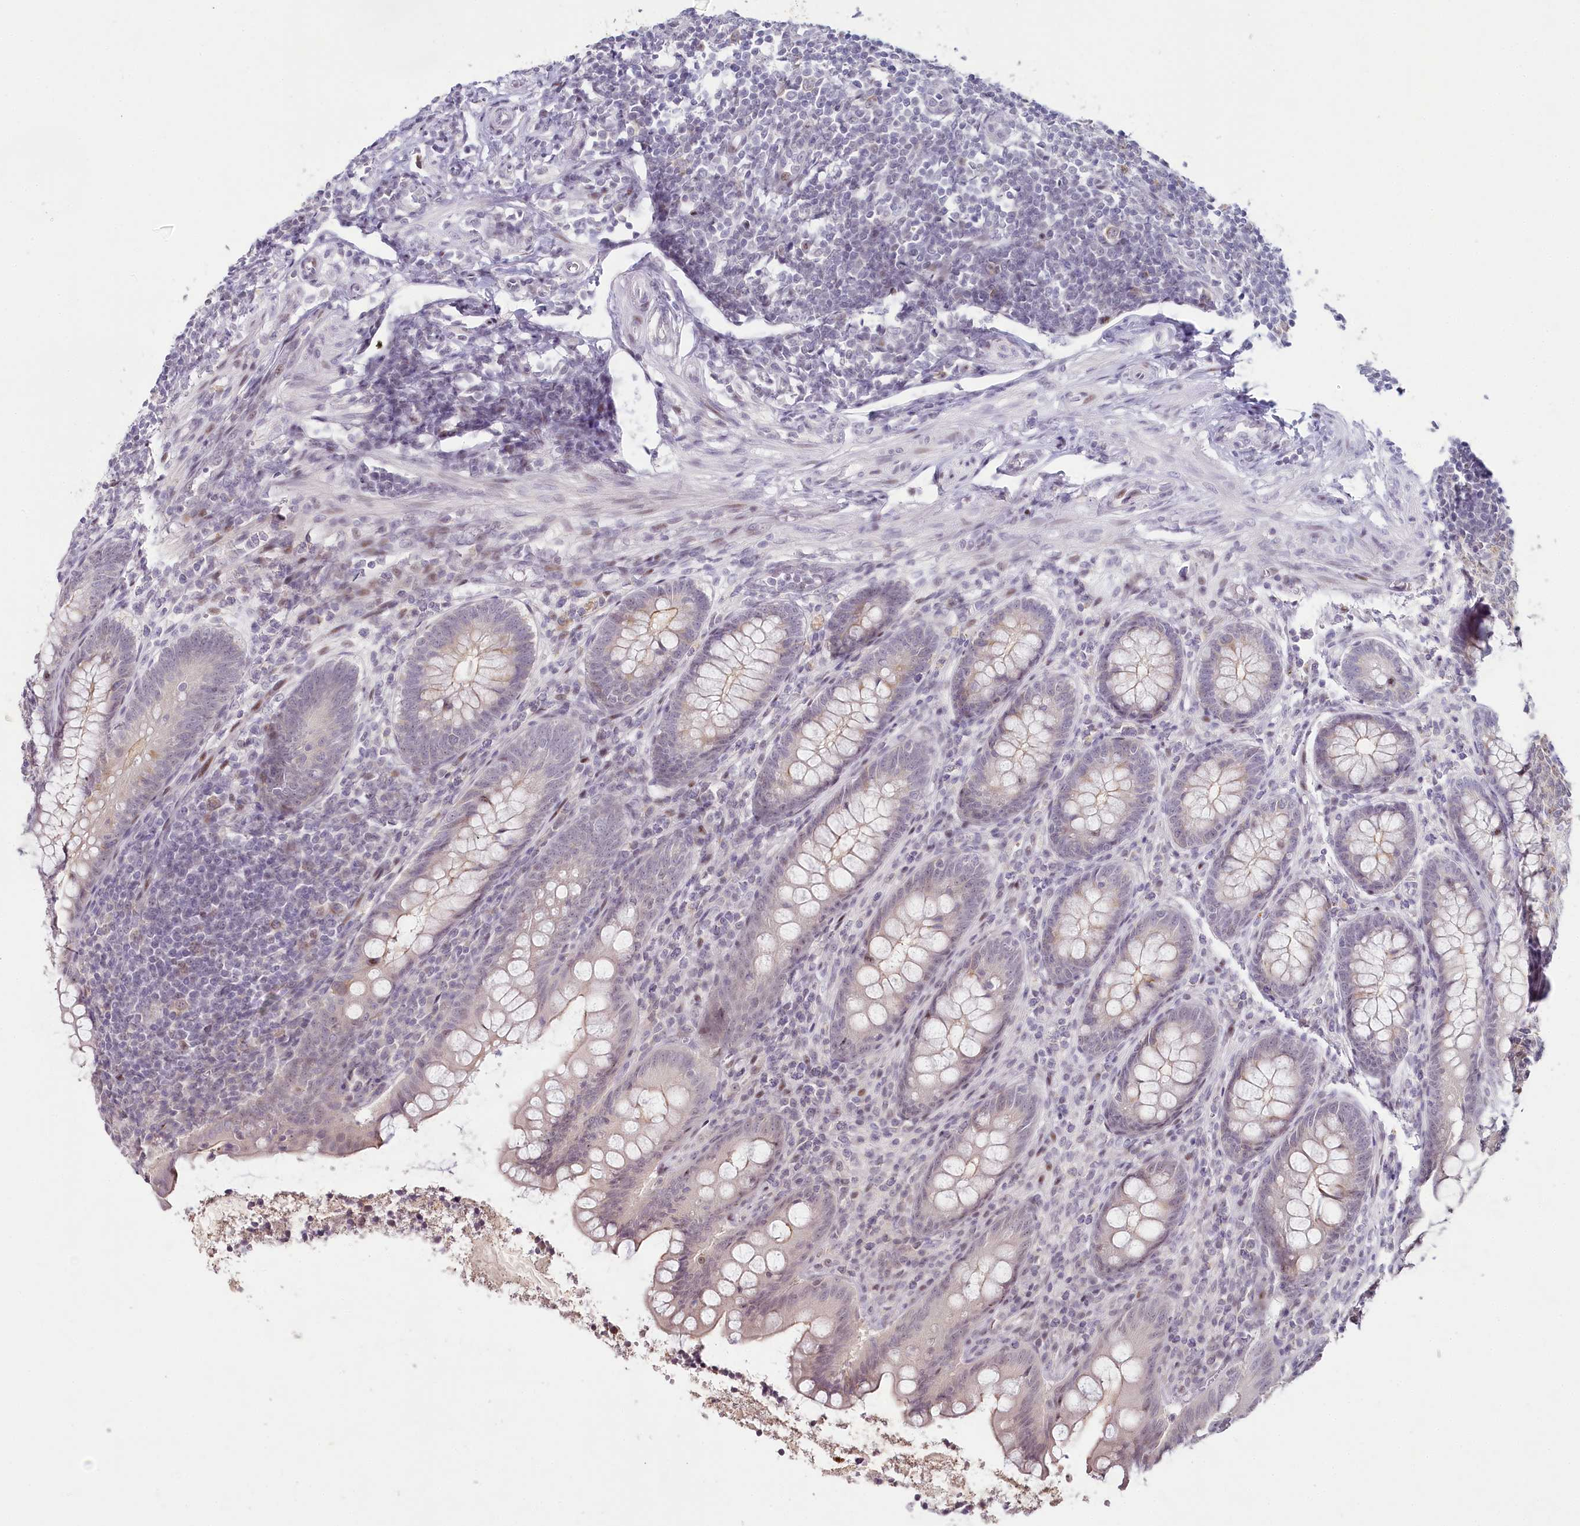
{"staining": {"intensity": "weak", "quantity": "25%-75%", "location": "cytoplasmic/membranous"}, "tissue": "appendix", "cell_type": "Glandular cells", "image_type": "normal", "snomed": [{"axis": "morphology", "description": "Normal tissue, NOS"}, {"axis": "topography", "description": "Appendix"}], "caption": "Glandular cells reveal weak cytoplasmic/membranous staining in approximately 25%-75% of cells in normal appendix.", "gene": "HPD", "patient": {"sex": "female", "age": 33}}